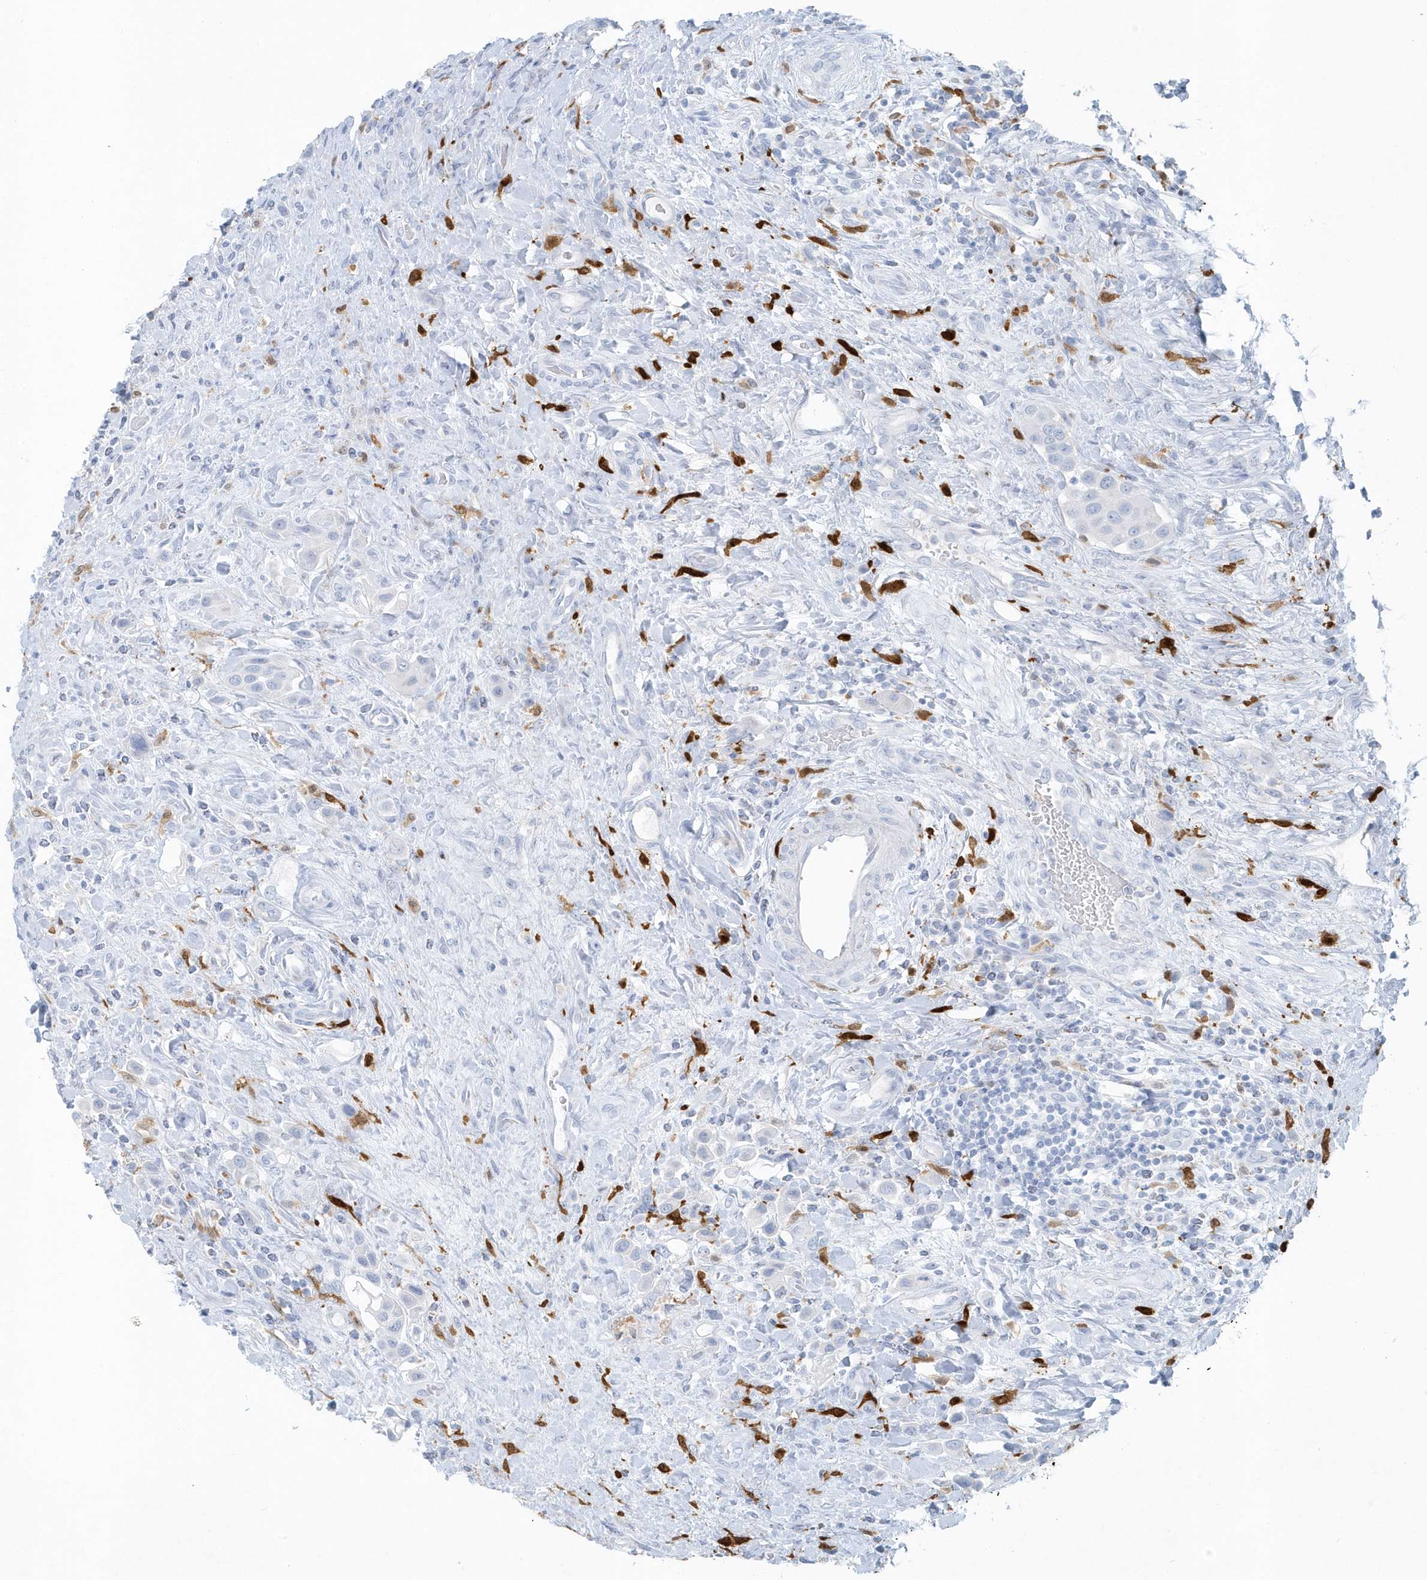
{"staining": {"intensity": "negative", "quantity": "none", "location": "none"}, "tissue": "urothelial cancer", "cell_type": "Tumor cells", "image_type": "cancer", "snomed": [{"axis": "morphology", "description": "Urothelial carcinoma, High grade"}, {"axis": "topography", "description": "Urinary bladder"}], "caption": "Tumor cells show no significant staining in urothelial cancer.", "gene": "FAM98A", "patient": {"sex": "male", "age": 50}}